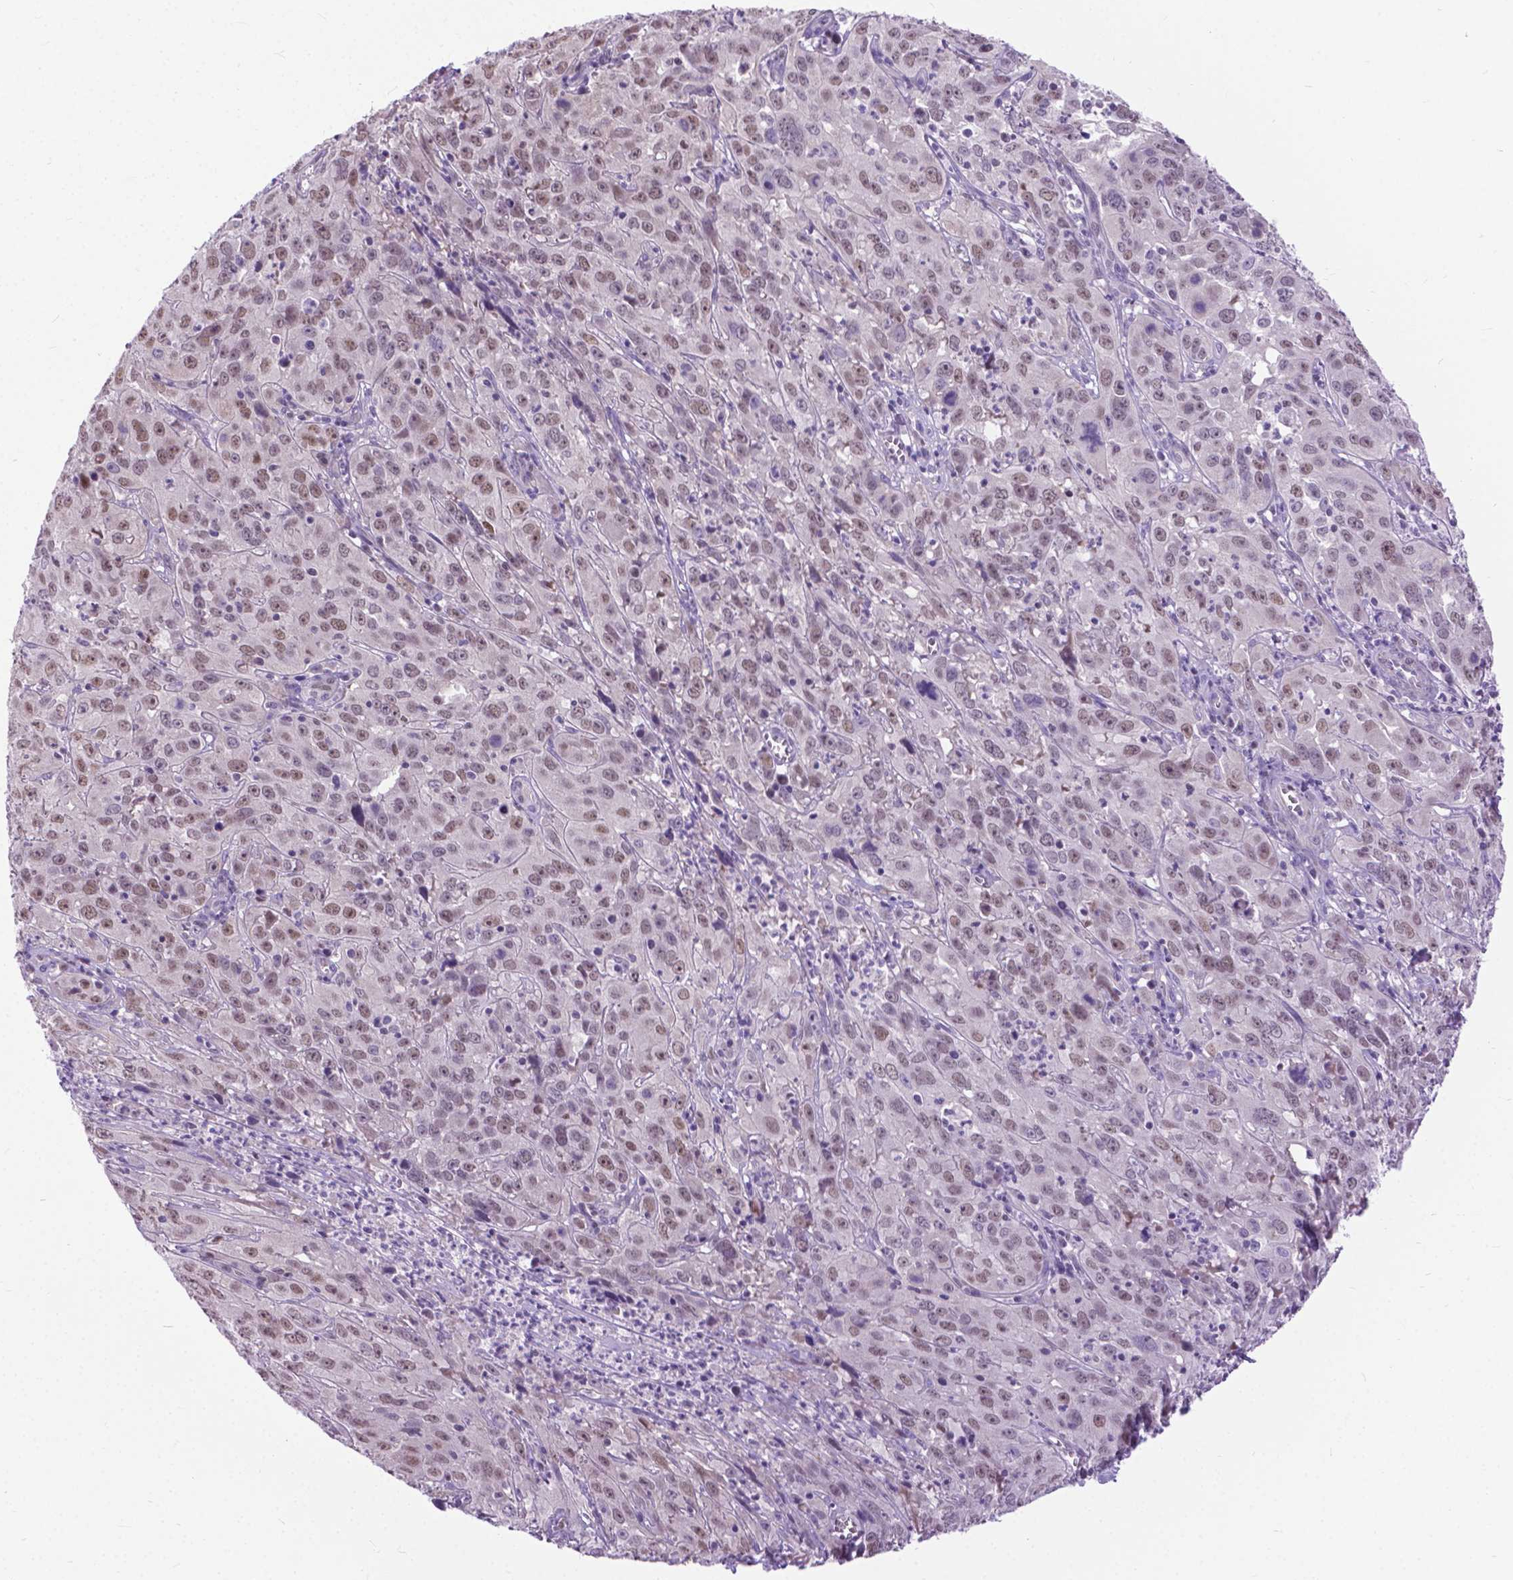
{"staining": {"intensity": "moderate", "quantity": "25%-75%", "location": "nuclear"}, "tissue": "cervical cancer", "cell_type": "Tumor cells", "image_type": "cancer", "snomed": [{"axis": "morphology", "description": "Squamous cell carcinoma, NOS"}, {"axis": "topography", "description": "Cervix"}], "caption": "Moderate nuclear positivity for a protein is present in about 25%-75% of tumor cells of squamous cell carcinoma (cervical) using immunohistochemistry (IHC).", "gene": "APCDD1L", "patient": {"sex": "female", "age": 32}}